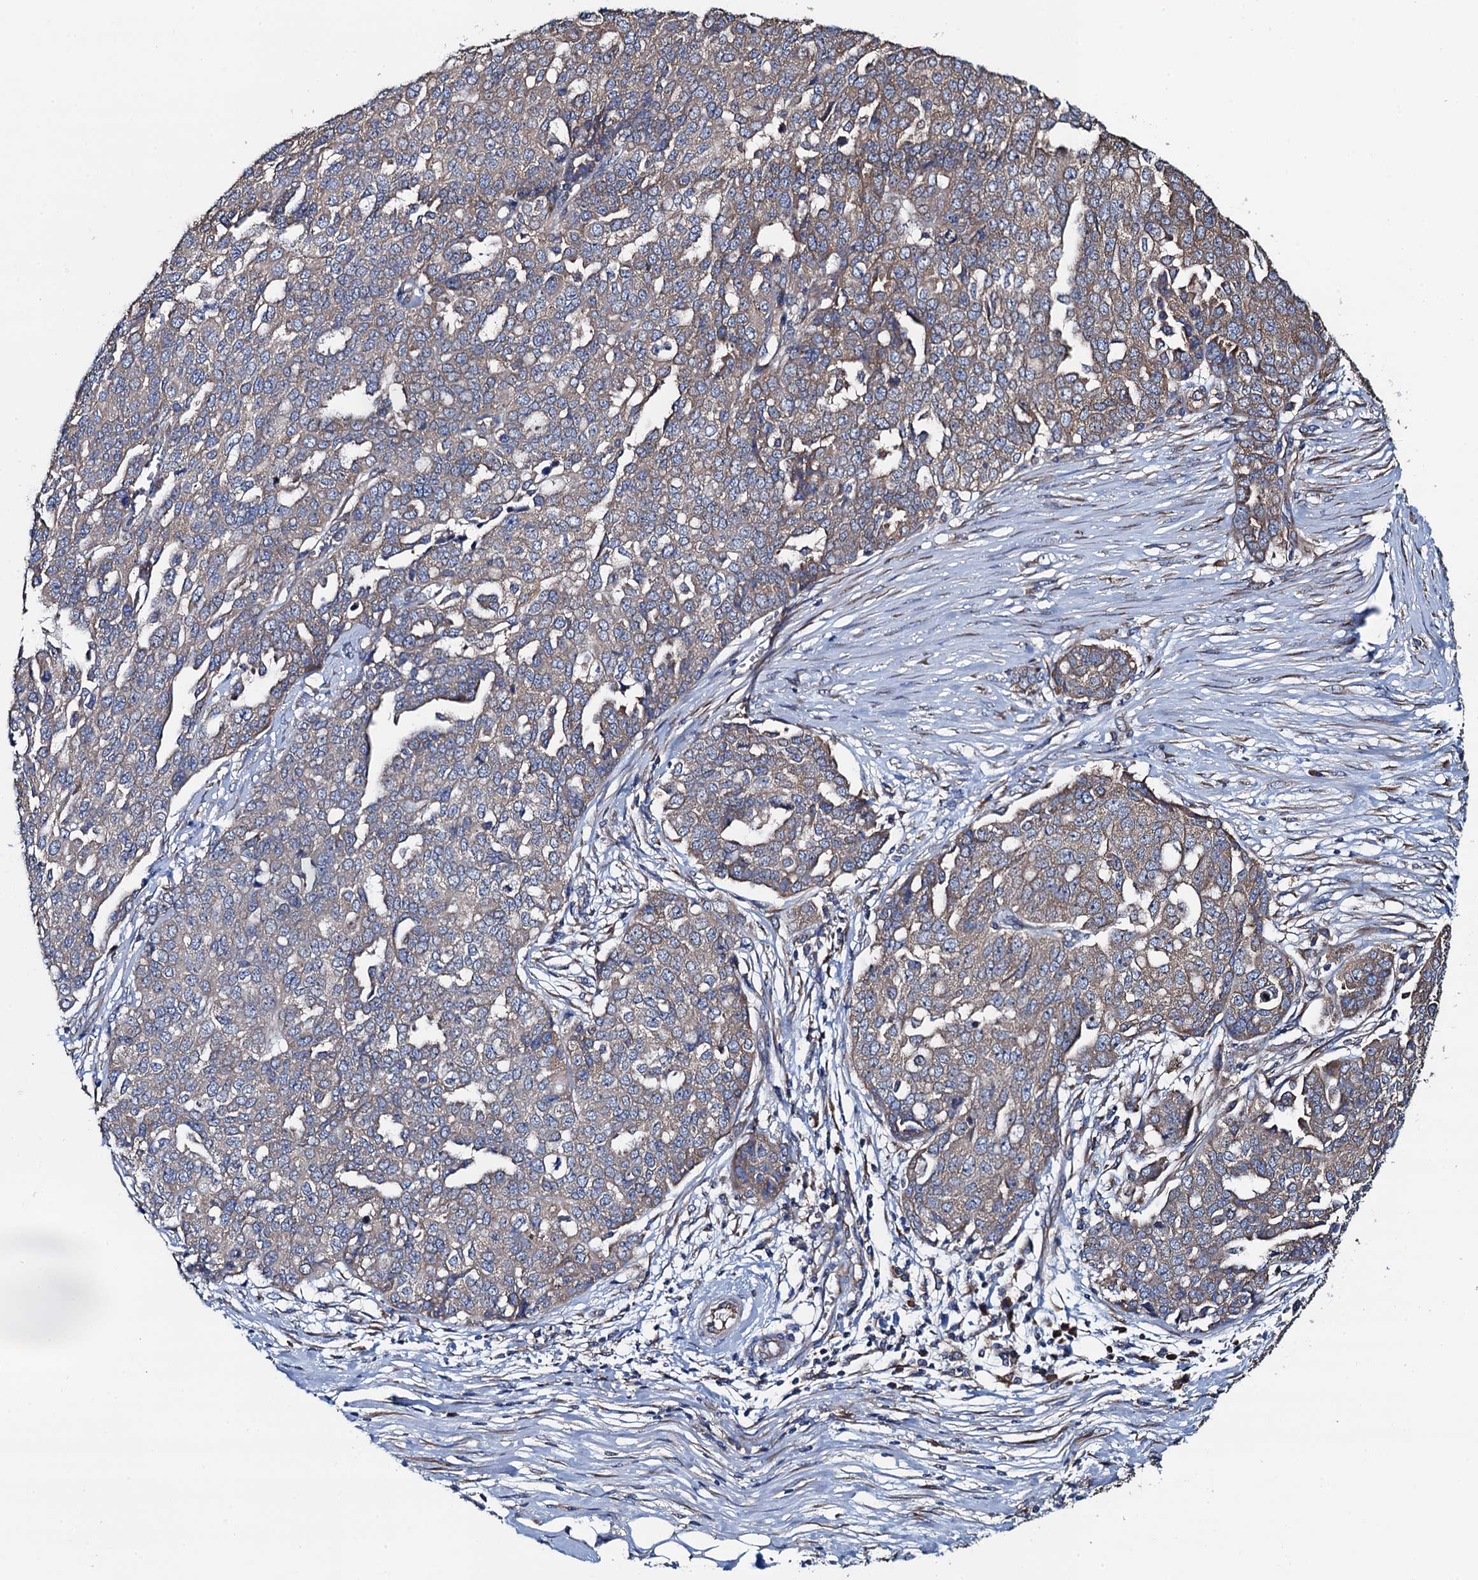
{"staining": {"intensity": "weak", "quantity": "25%-75%", "location": "cytoplasmic/membranous"}, "tissue": "ovarian cancer", "cell_type": "Tumor cells", "image_type": "cancer", "snomed": [{"axis": "morphology", "description": "Cystadenocarcinoma, serous, NOS"}, {"axis": "topography", "description": "Soft tissue"}, {"axis": "topography", "description": "Ovary"}], "caption": "DAB immunohistochemical staining of ovarian cancer demonstrates weak cytoplasmic/membranous protein positivity in approximately 25%-75% of tumor cells.", "gene": "ADCY9", "patient": {"sex": "female", "age": 57}}